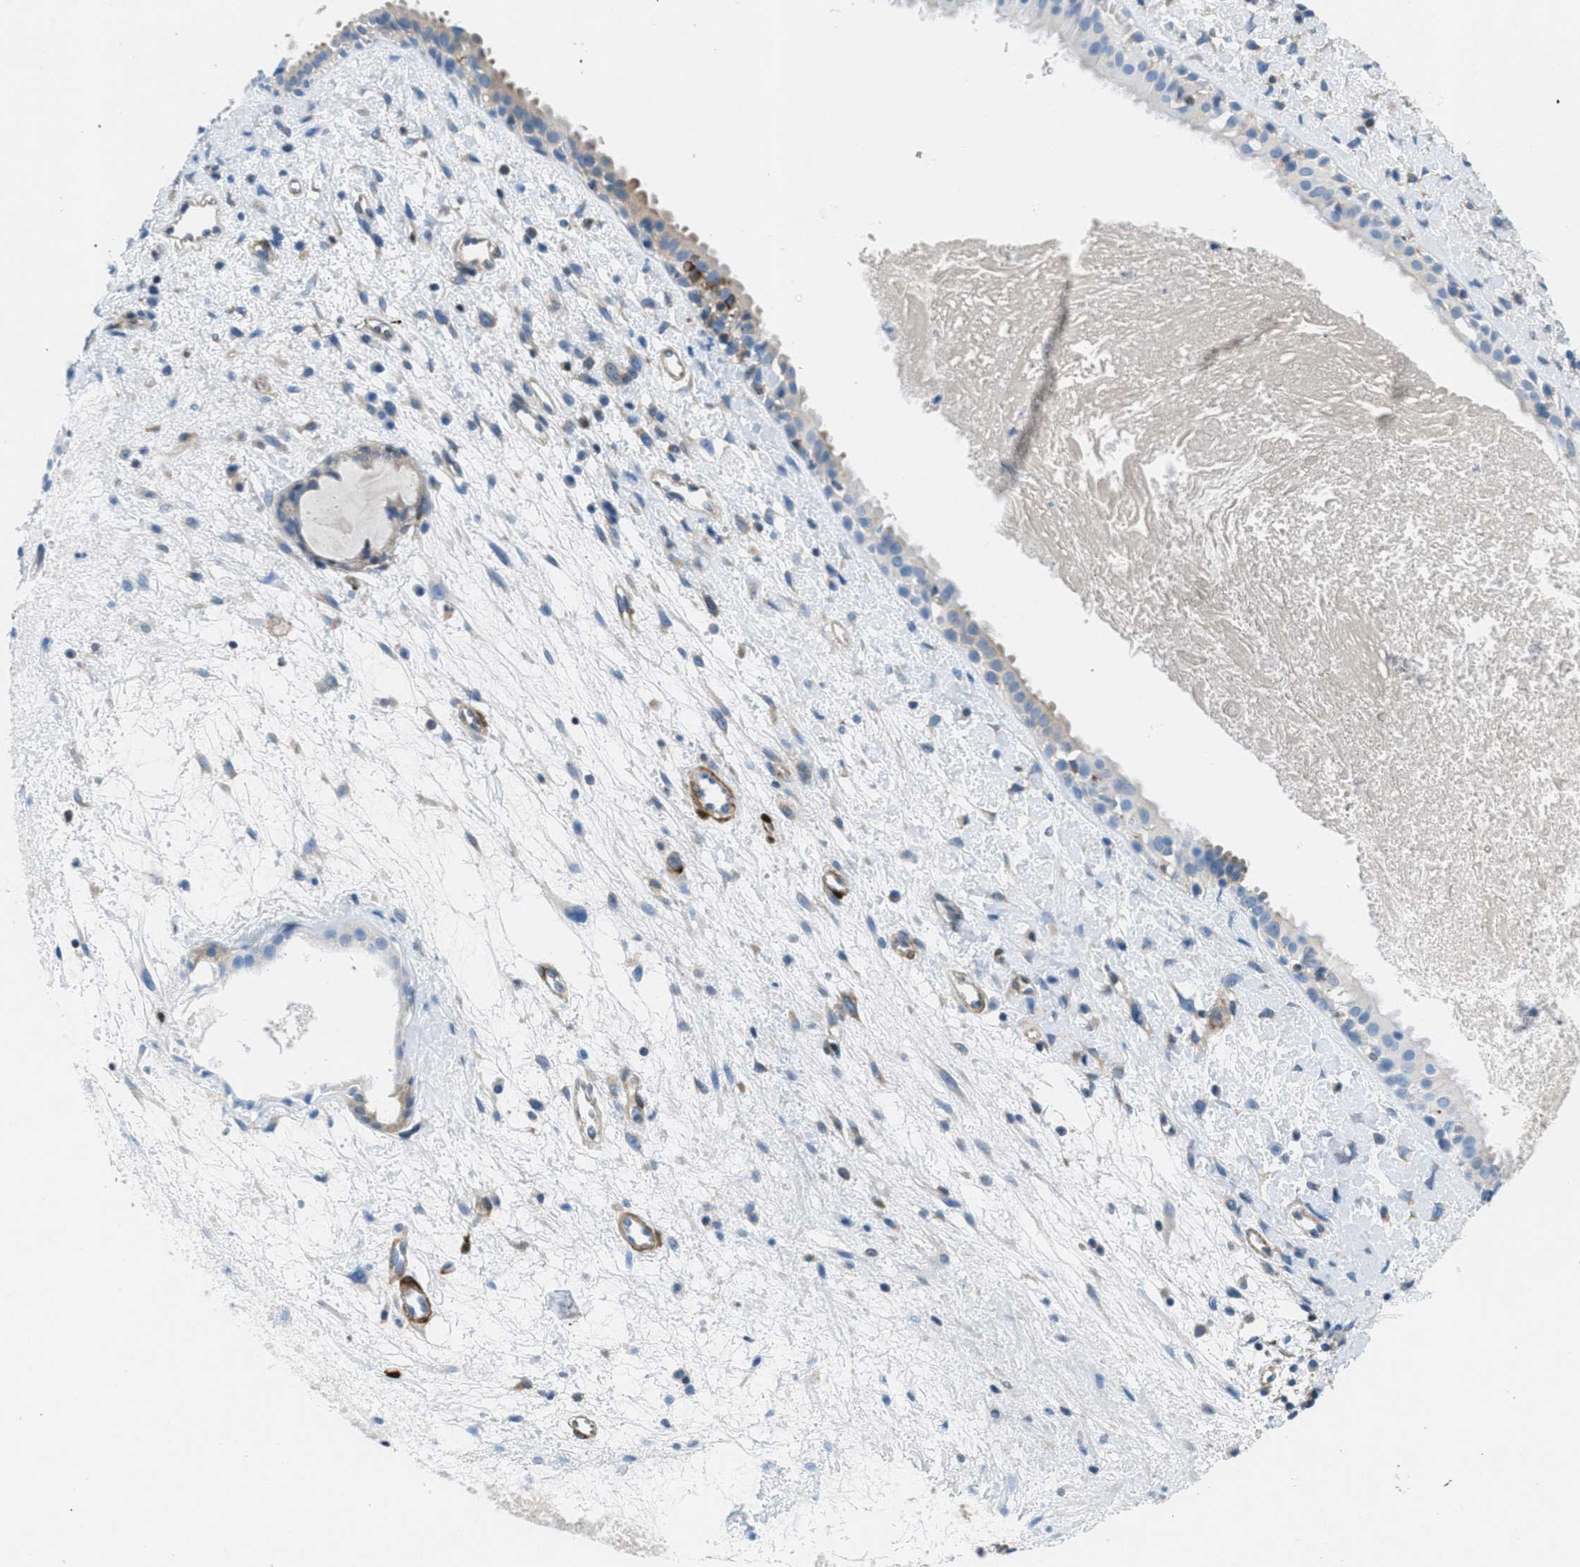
{"staining": {"intensity": "weak", "quantity": "<25%", "location": "cytoplasmic/membranous"}, "tissue": "nasopharynx", "cell_type": "Respiratory epithelial cells", "image_type": "normal", "snomed": [{"axis": "morphology", "description": "Normal tissue, NOS"}, {"axis": "topography", "description": "Nasopharynx"}], "caption": "The IHC micrograph has no significant staining in respiratory epithelial cells of nasopharynx.", "gene": "MAPRE2", "patient": {"sex": "male", "age": 22}}